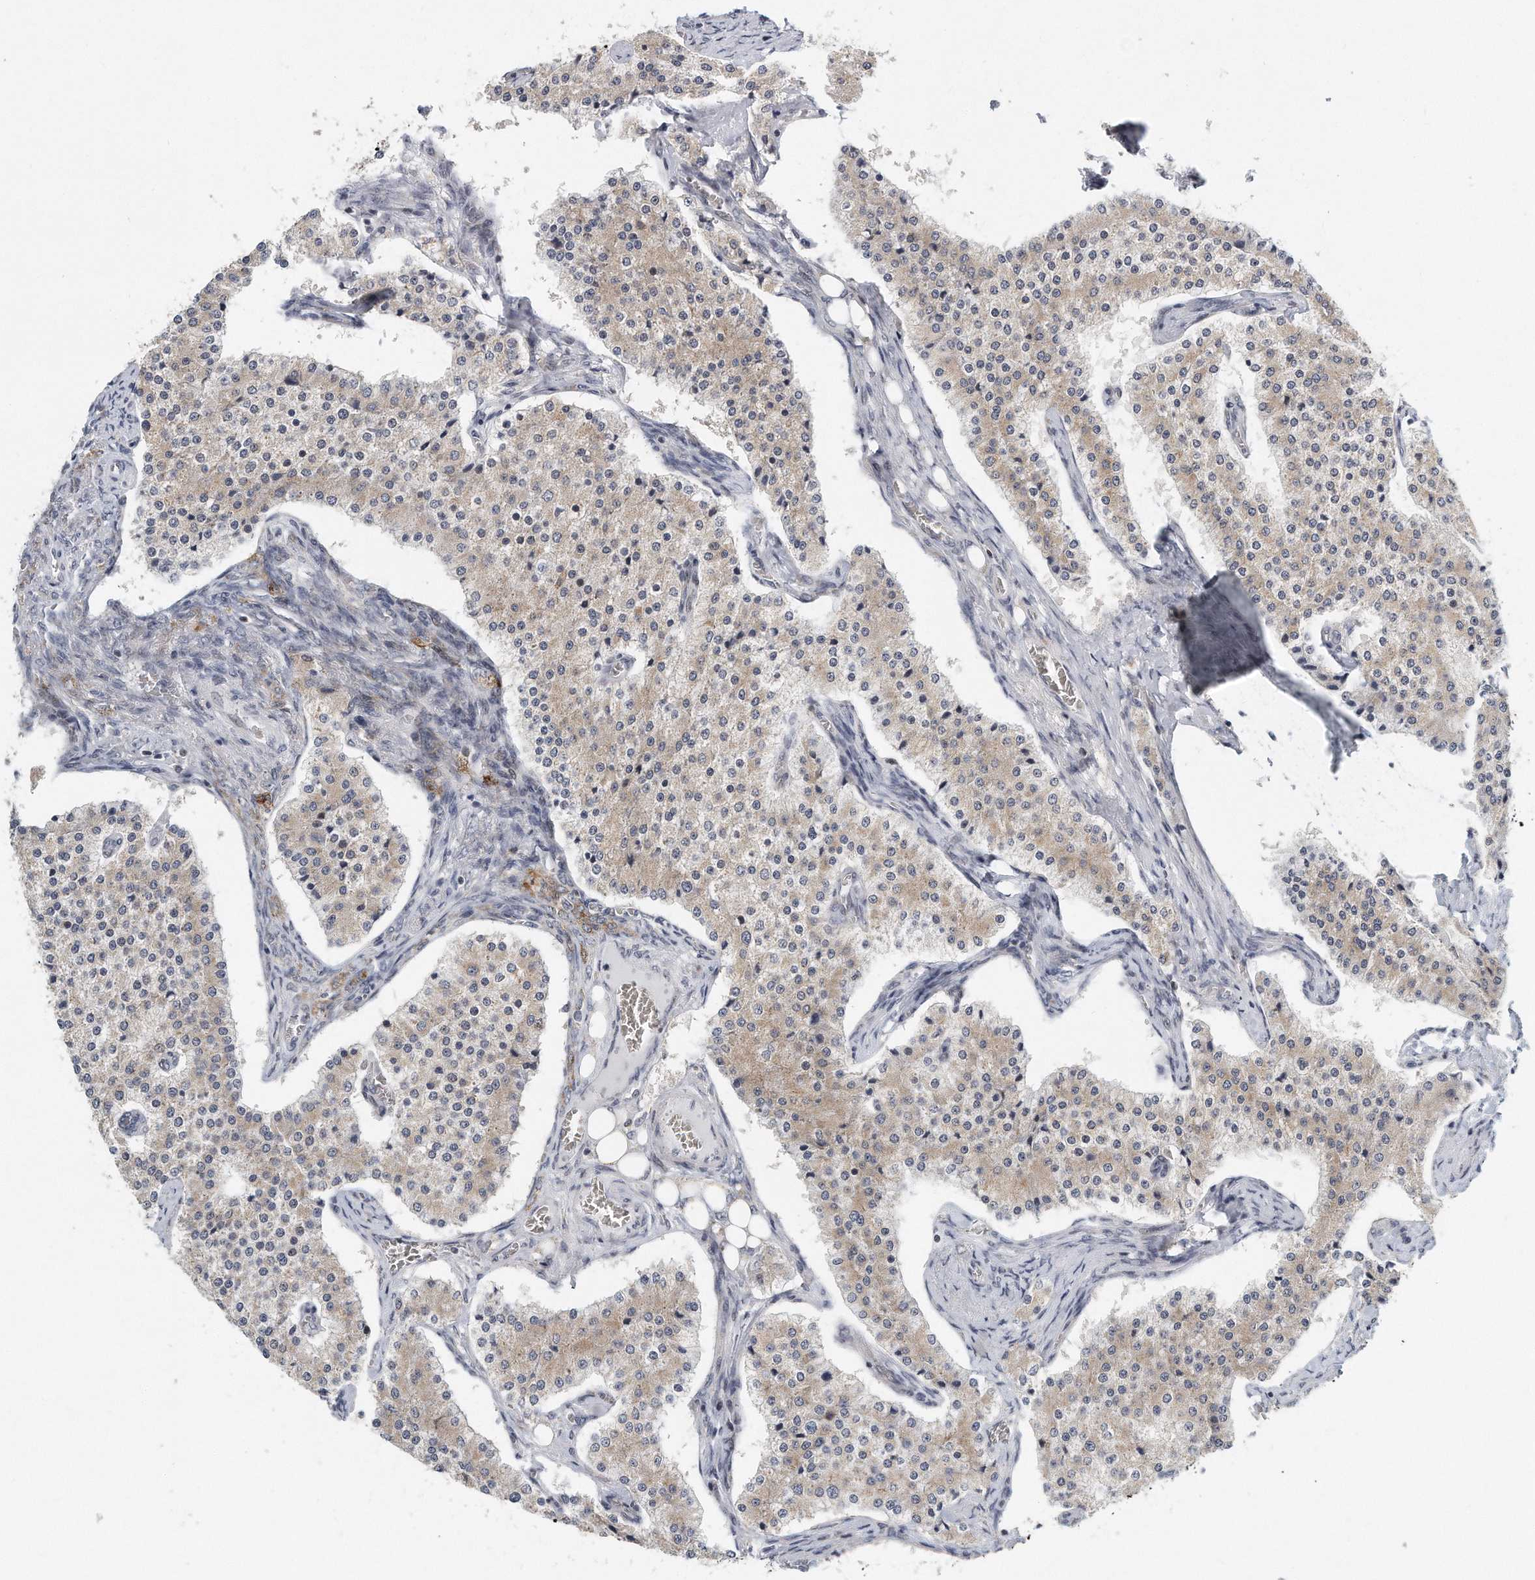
{"staining": {"intensity": "weak", "quantity": "25%-75%", "location": "cytoplasmic/membranous"}, "tissue": "carcinoid", "cell_type": "Tumor cells", "image_type": "cancer", "snomed": [{"axis": "morphology", "description": "Carcinoid, malignant, NOS"}, {"axis": "topography", "description": "Colon"}], "caption": "Immunohistochemistry image of neoplastic tissue: carcinoid stained using IHC shows low levels of weak protein expression localized specifically in the cytoplasmic/membranous of tumor cells, appearing as a cytoplasmic/membranous brown color.", "gene": "VLDLR", "patient": {"sex": "female", "age": 52}}